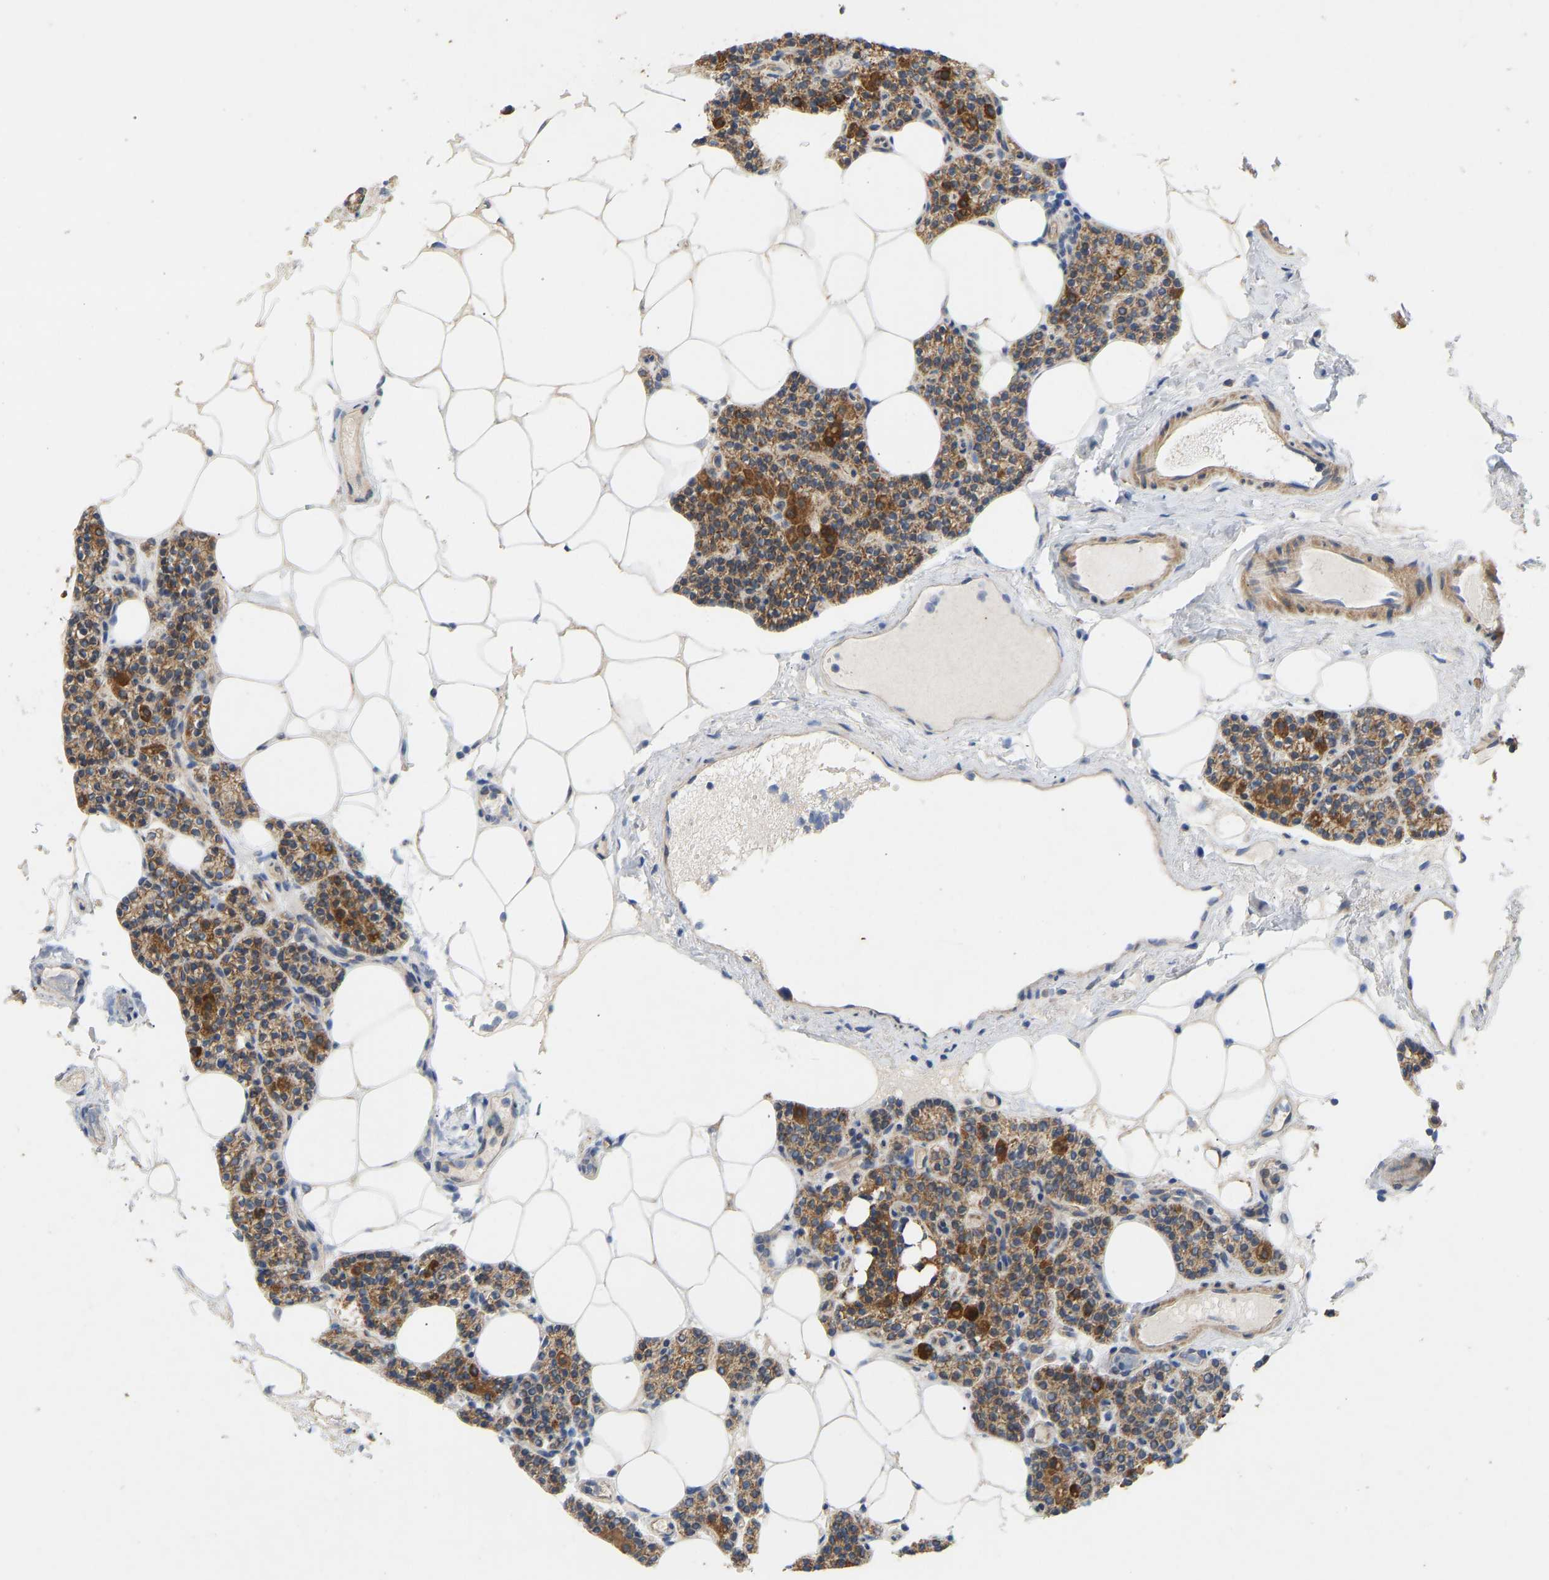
{"staining": {"intensity": "strong", "quantity": ">75%", "location": "cytoplasmic/membranous"}, "tissue": "parathyroid gland", "cell_type": "Glandular cells", "image_type": "normal", "snomed": [{"axis": "morphology", "description": "Normal tissue, NOS"}, {"axis": "morphology", "description": "Adenoma, NOS"}, {"axis": "topography", "description": "Parathyroid gland"}], "caption": "The micrograph reveals a brown stain indicating the presence of a protein in the cytoplasmic/membranous of glandular cells in parathyroid gland.", "gene": "HACD2", "patient": {"sex": "female", "age": 70}}